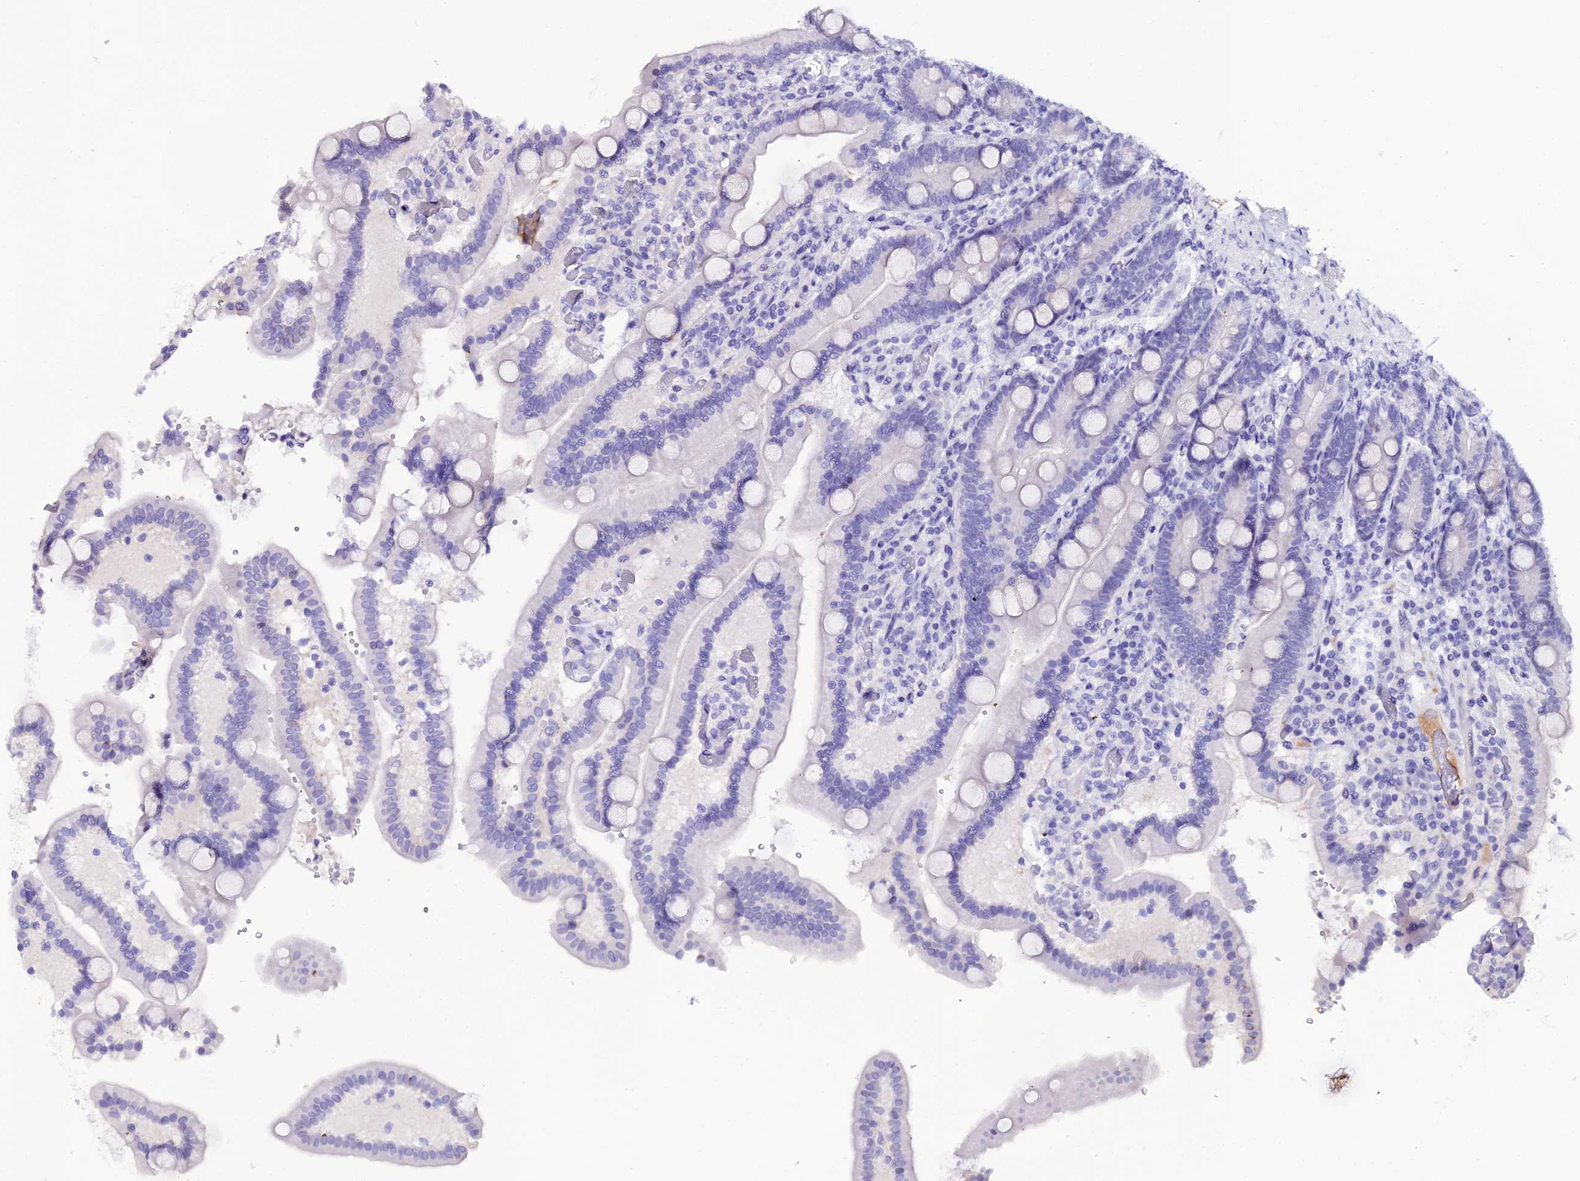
{"staining": {"intensity": "negative", "quantity": "none", "location": "none"}, "tissue": "duodenum", "cell_type": "Glandular cells", "image_type": "normal", "snomed": [{"axis": "morphology", "description": "Normal tissue, NOS"}, {"axis": "topography", "description": "Duodenum"}], "caption": "This is an immunohistochemistry micrograph of benign human duodenum. There is no positivity in glandular cells.", "gene": "DEFB132", "patient": {"sex": "female", "age": 62}}